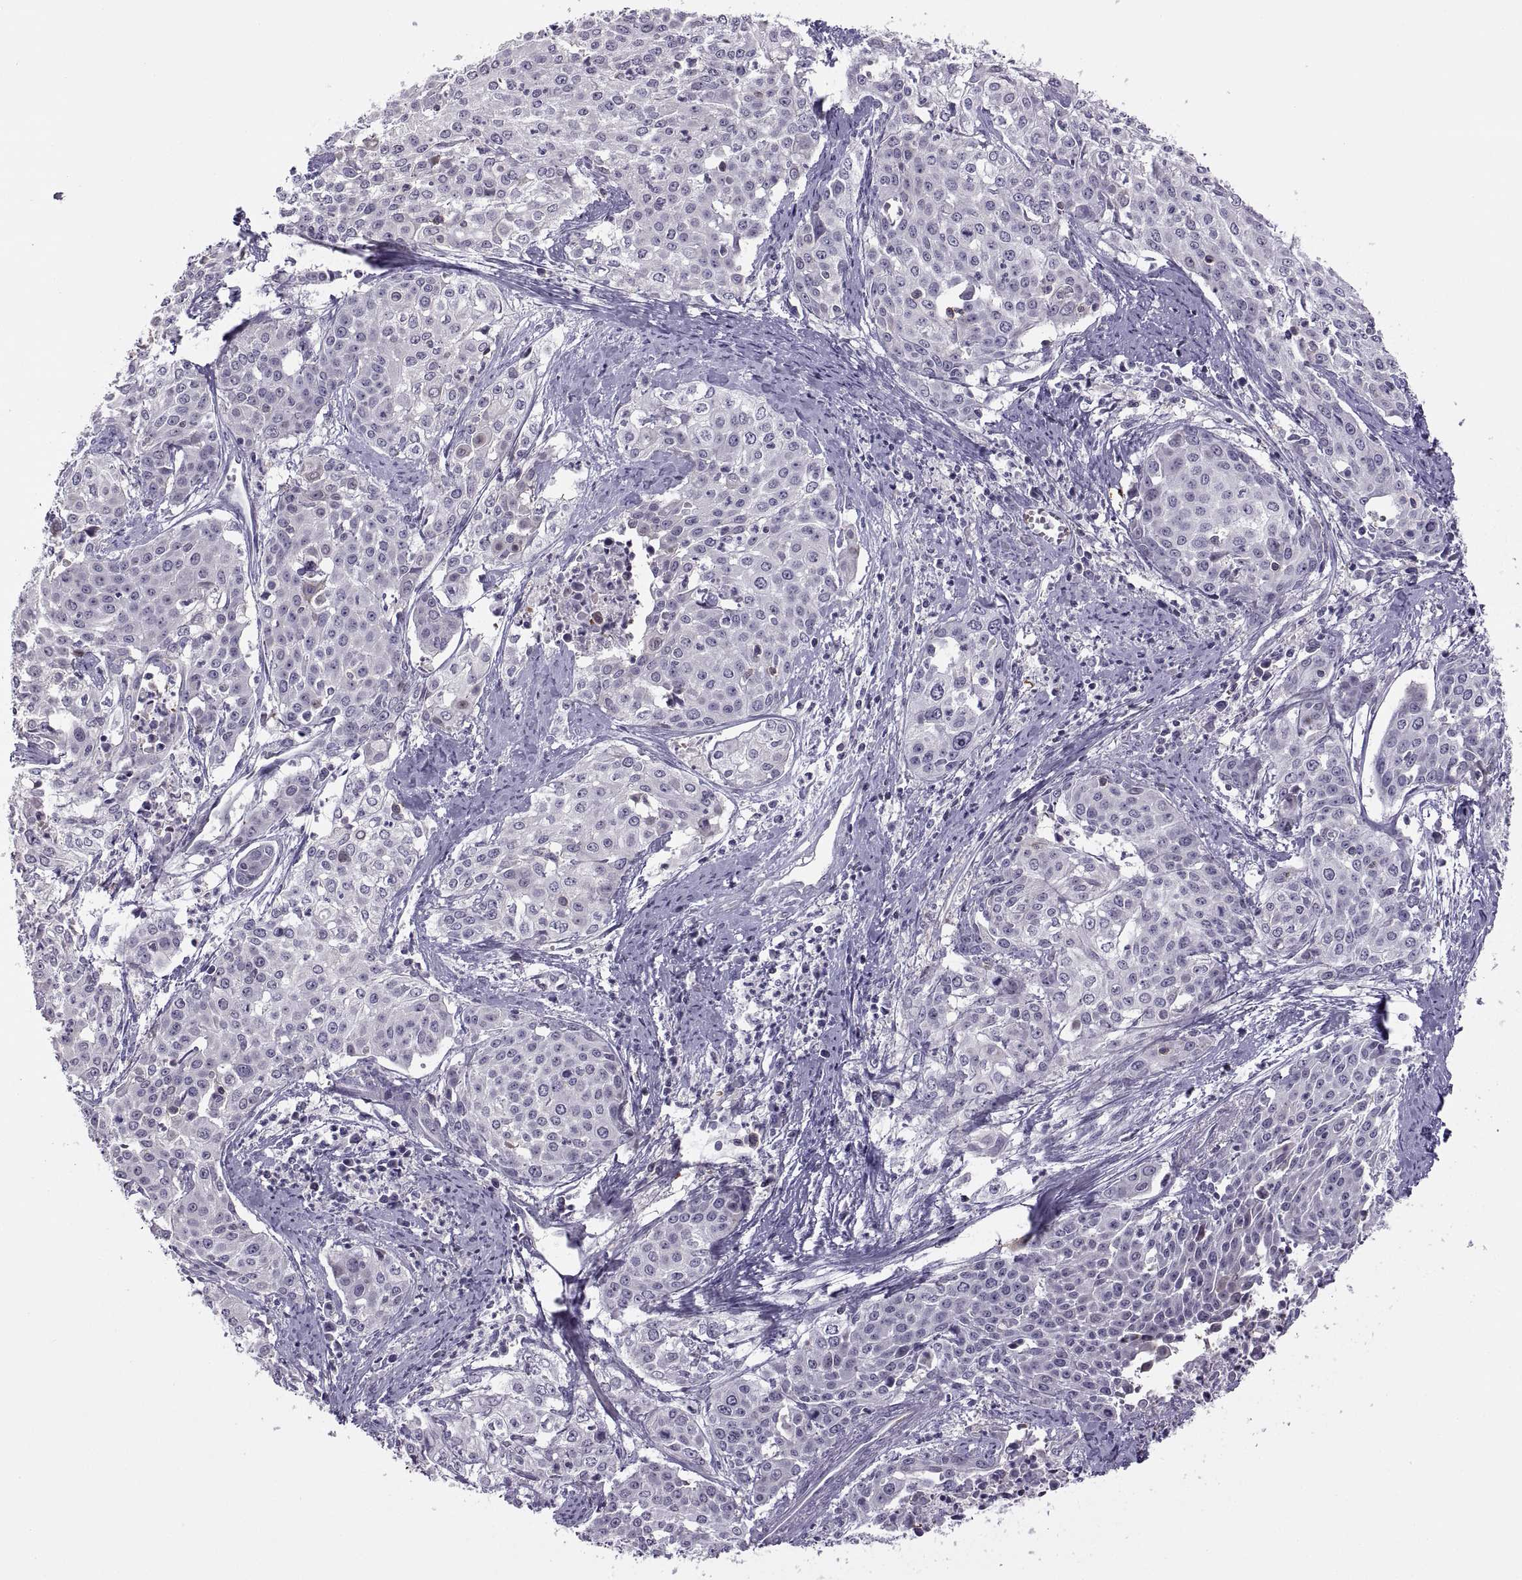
{"staining": {"intensity": "negative", "quantity": "none", "location": "none"}, "tissue": "cervical cancer", "cell_type": "Tumor cells", "image_type": "cancer", "snomed": [{"axis": "morphology", "description": "Squamous cell carcinoma, NOS"}, {"axis": "topography", "description": "Cervix"}], "caption": "An IHC histopathology image of cervical squamous cell carcinoma is shown. There is no staining in tumor cells of cervical squamous cell carcinoma.", "gene": "TTC21A", "patient": {"sex": "female", "age": 39}}